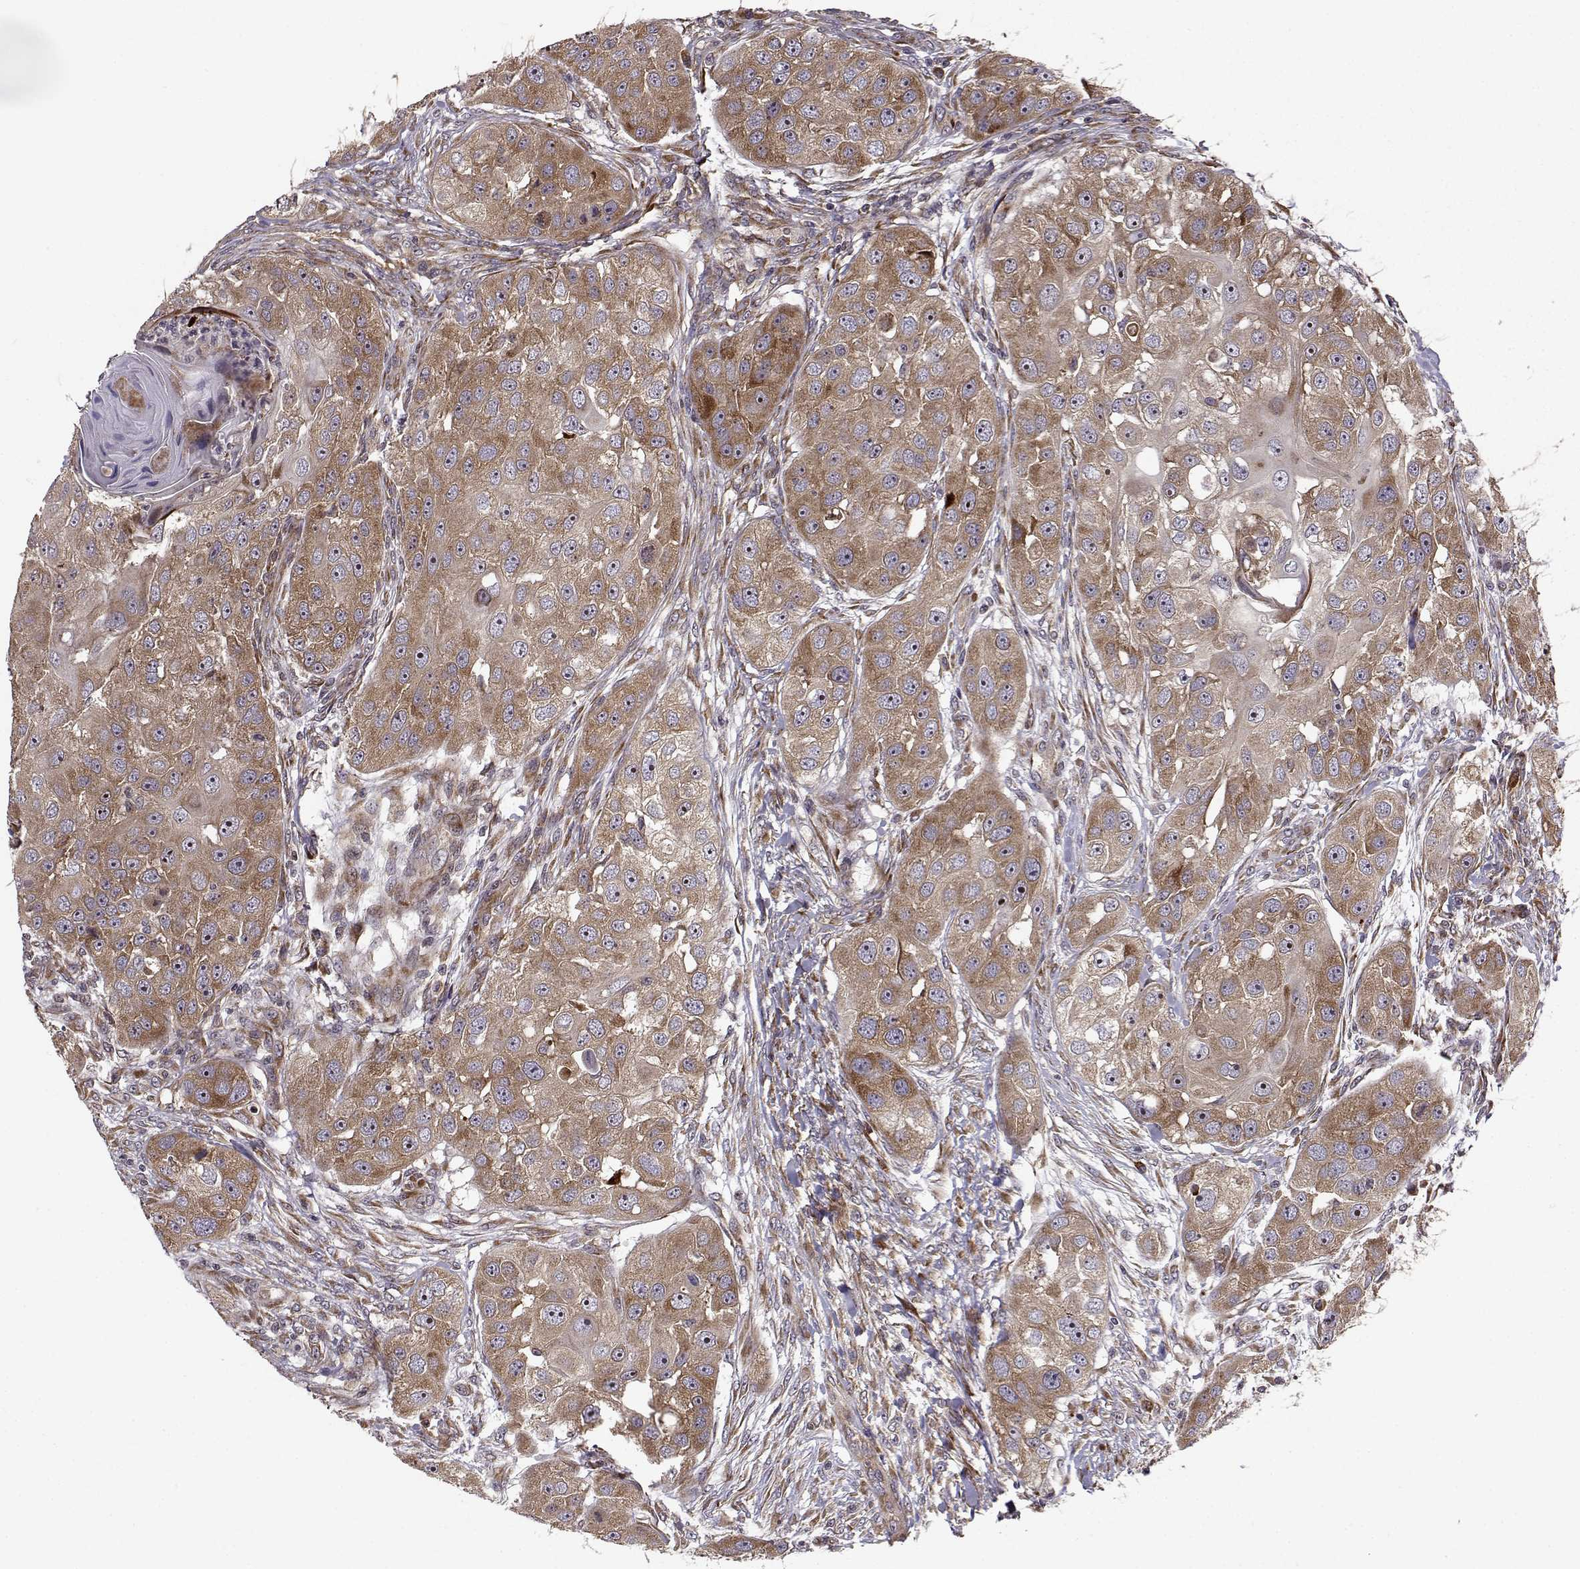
{"staining": {"intensity": "moderate", "quantity": ">75%", "location": "cytoplasmic/membranous"}, "tissue": "head and neck cancer", "cell_type": "Tumor cells", "image_type": "cancer", "snomed": [{"axis": "morphology", "description": "Squamous cell carcinoma, NOS"}, {"axis": "topography", "description": "Head-Neck"}], "caption": "This histopathology image shows head and neck cancer stained with immunohistochemistry (IHC) to label a protein in brown. The cytoplasmic/membranous of tumor cells show moderate positivity for the protein. Nuclei are counter-stained blue.", "gene": "RPL31", "patient": {"sex": "male", "age": 51}}